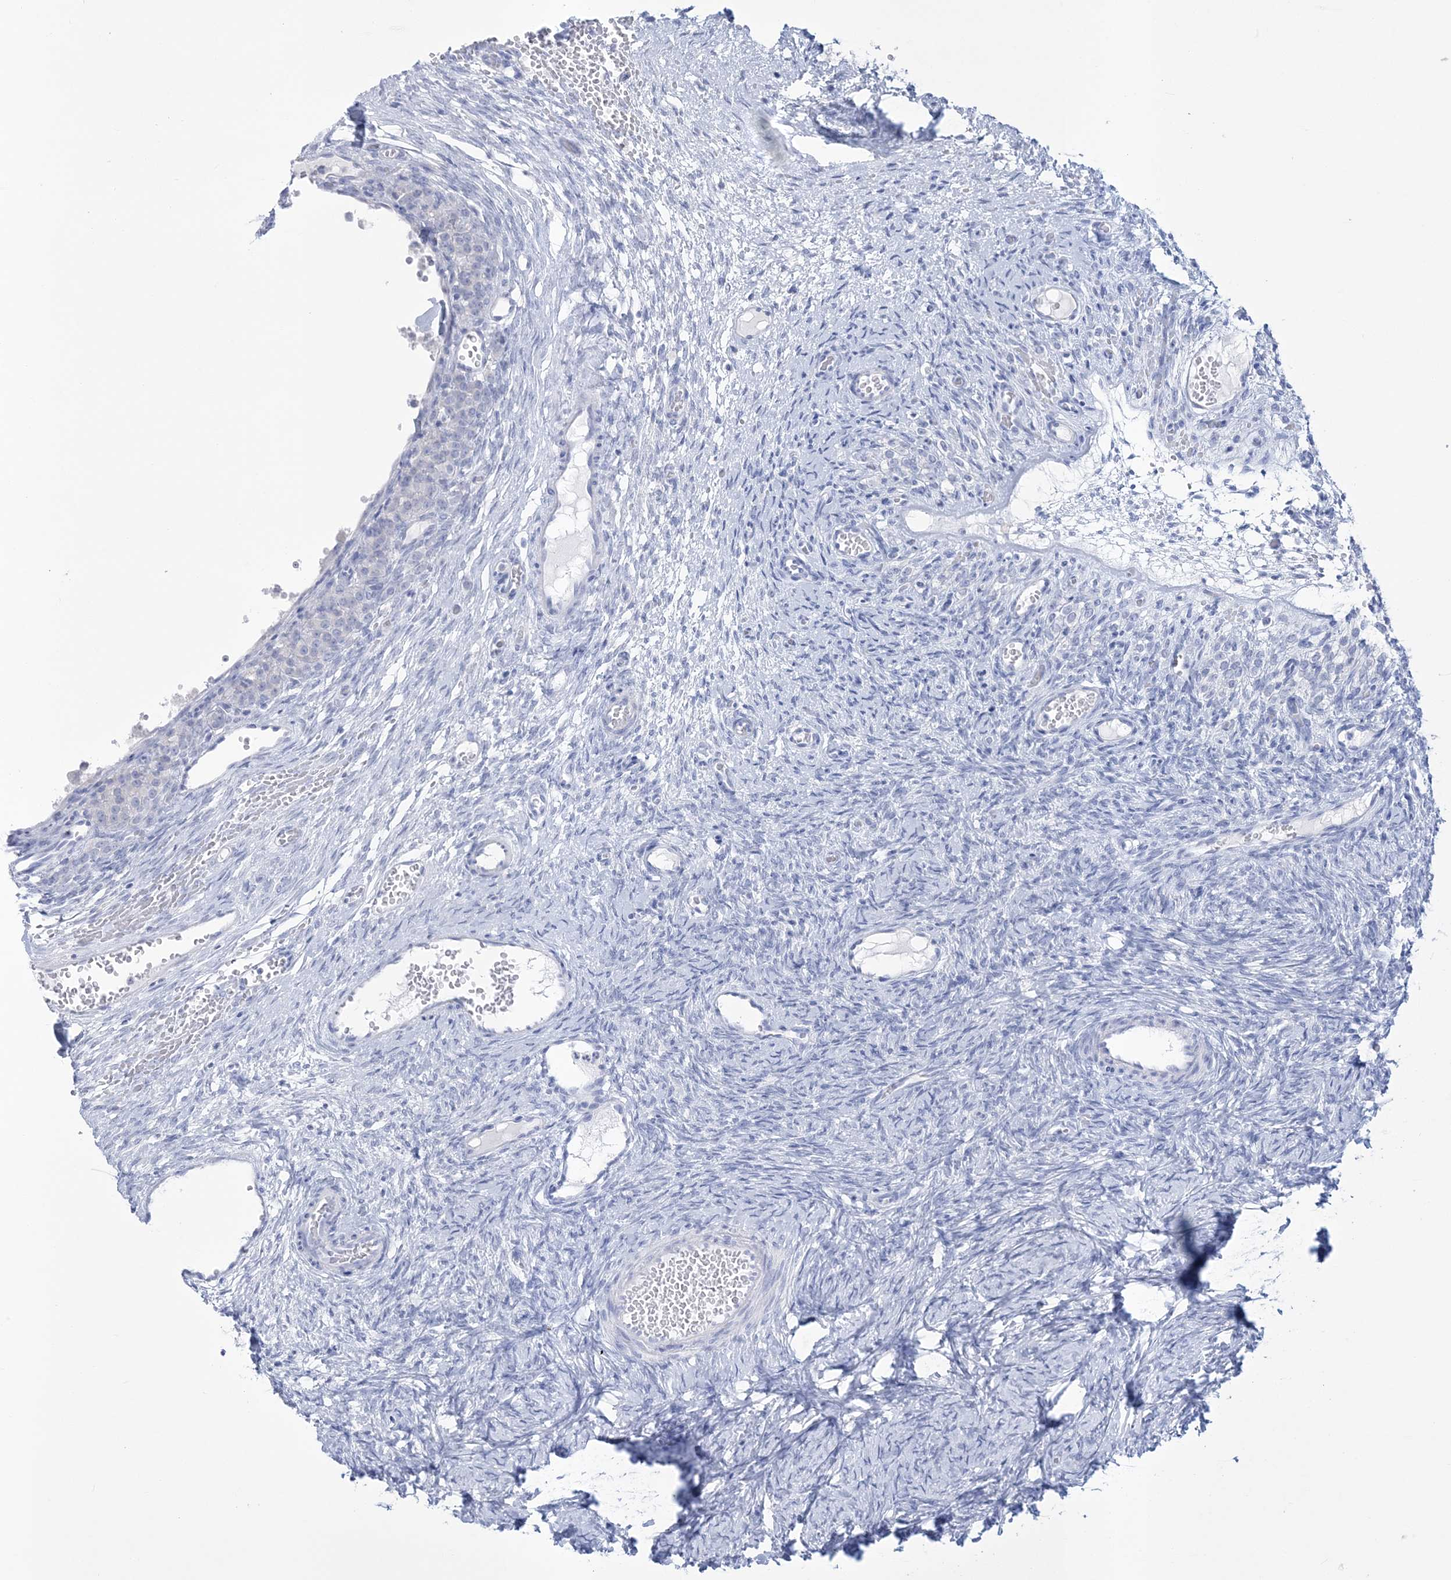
{"staining": {"intensity": "negative", "quantity": "none", "location": "none"}, "tissue": "ovary", "cell_type": "Follicle cells", "image_type": "normal", "snomed": [{"axis": "morphology", "description": "Adenocarcinoma, NOS"}, {"axis": "topography", "description": "Endometrium"}], "caption": "Immunohistochemistry (IHC) micrograph of normal ovary: human ovary stained with DAB (3,3'-diaminobenzidine) displays no significant protein positivity in follicle cells.", "gene": "RBP2", "patient": {"sex": "female", "age": 32}}